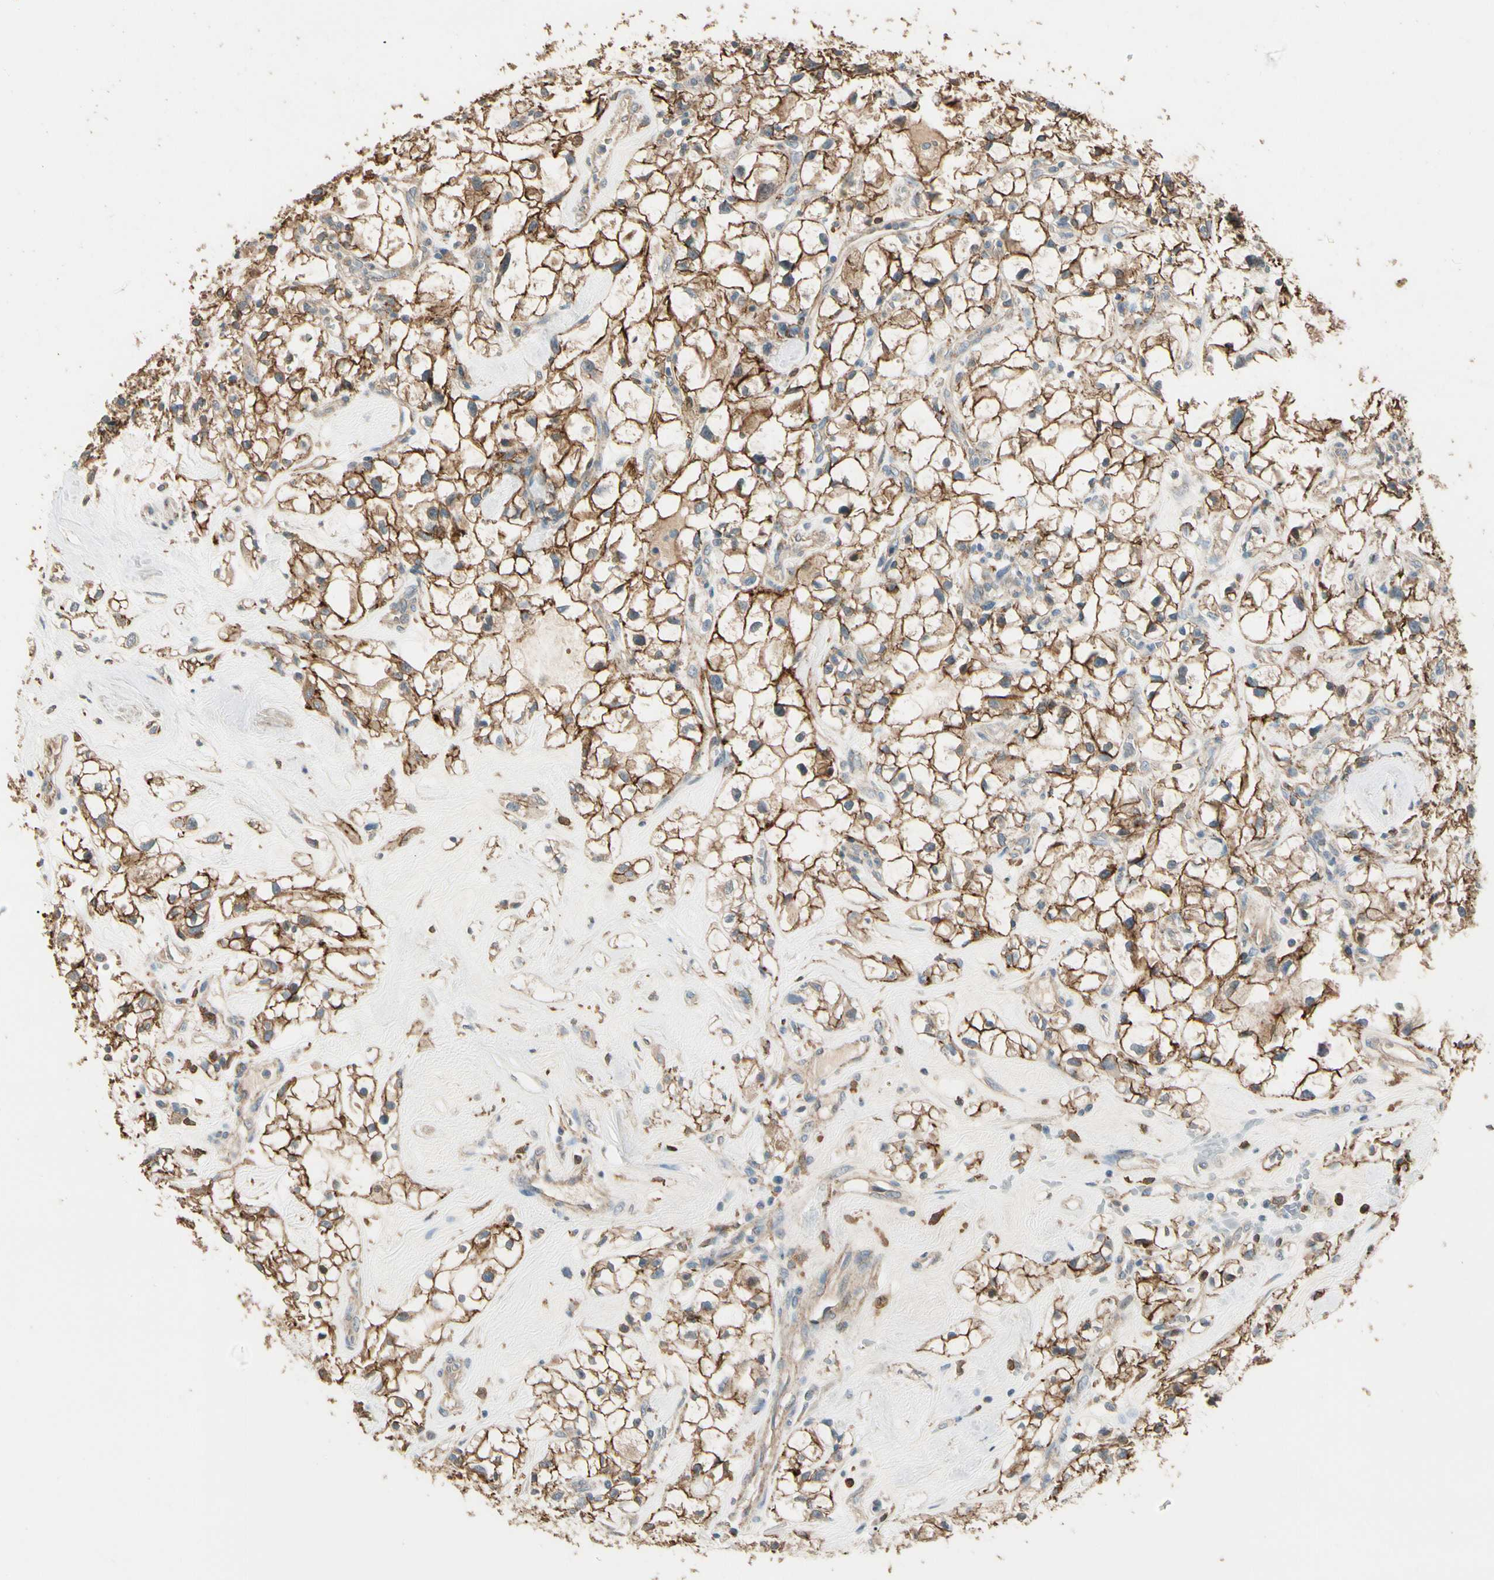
{"staining": {"intensity": "moderate", "quantity": ">75%", "location": "cytoplasmic/membranous"}, "tissue": "renal cancer", "cell_type": "Tumor cells", "image_type": "cancer", "snomed": [{"axis": "morphology", "description": "Adenocarcinoma, NOS"}, {"axis": "topography", "description": "Kidney"}], "caption": "Renal cancer stained with a protein marker shows moderate staining in tumor cells.", "gene": "CDH6", "patient": {"sex": "female", "age": 60}}